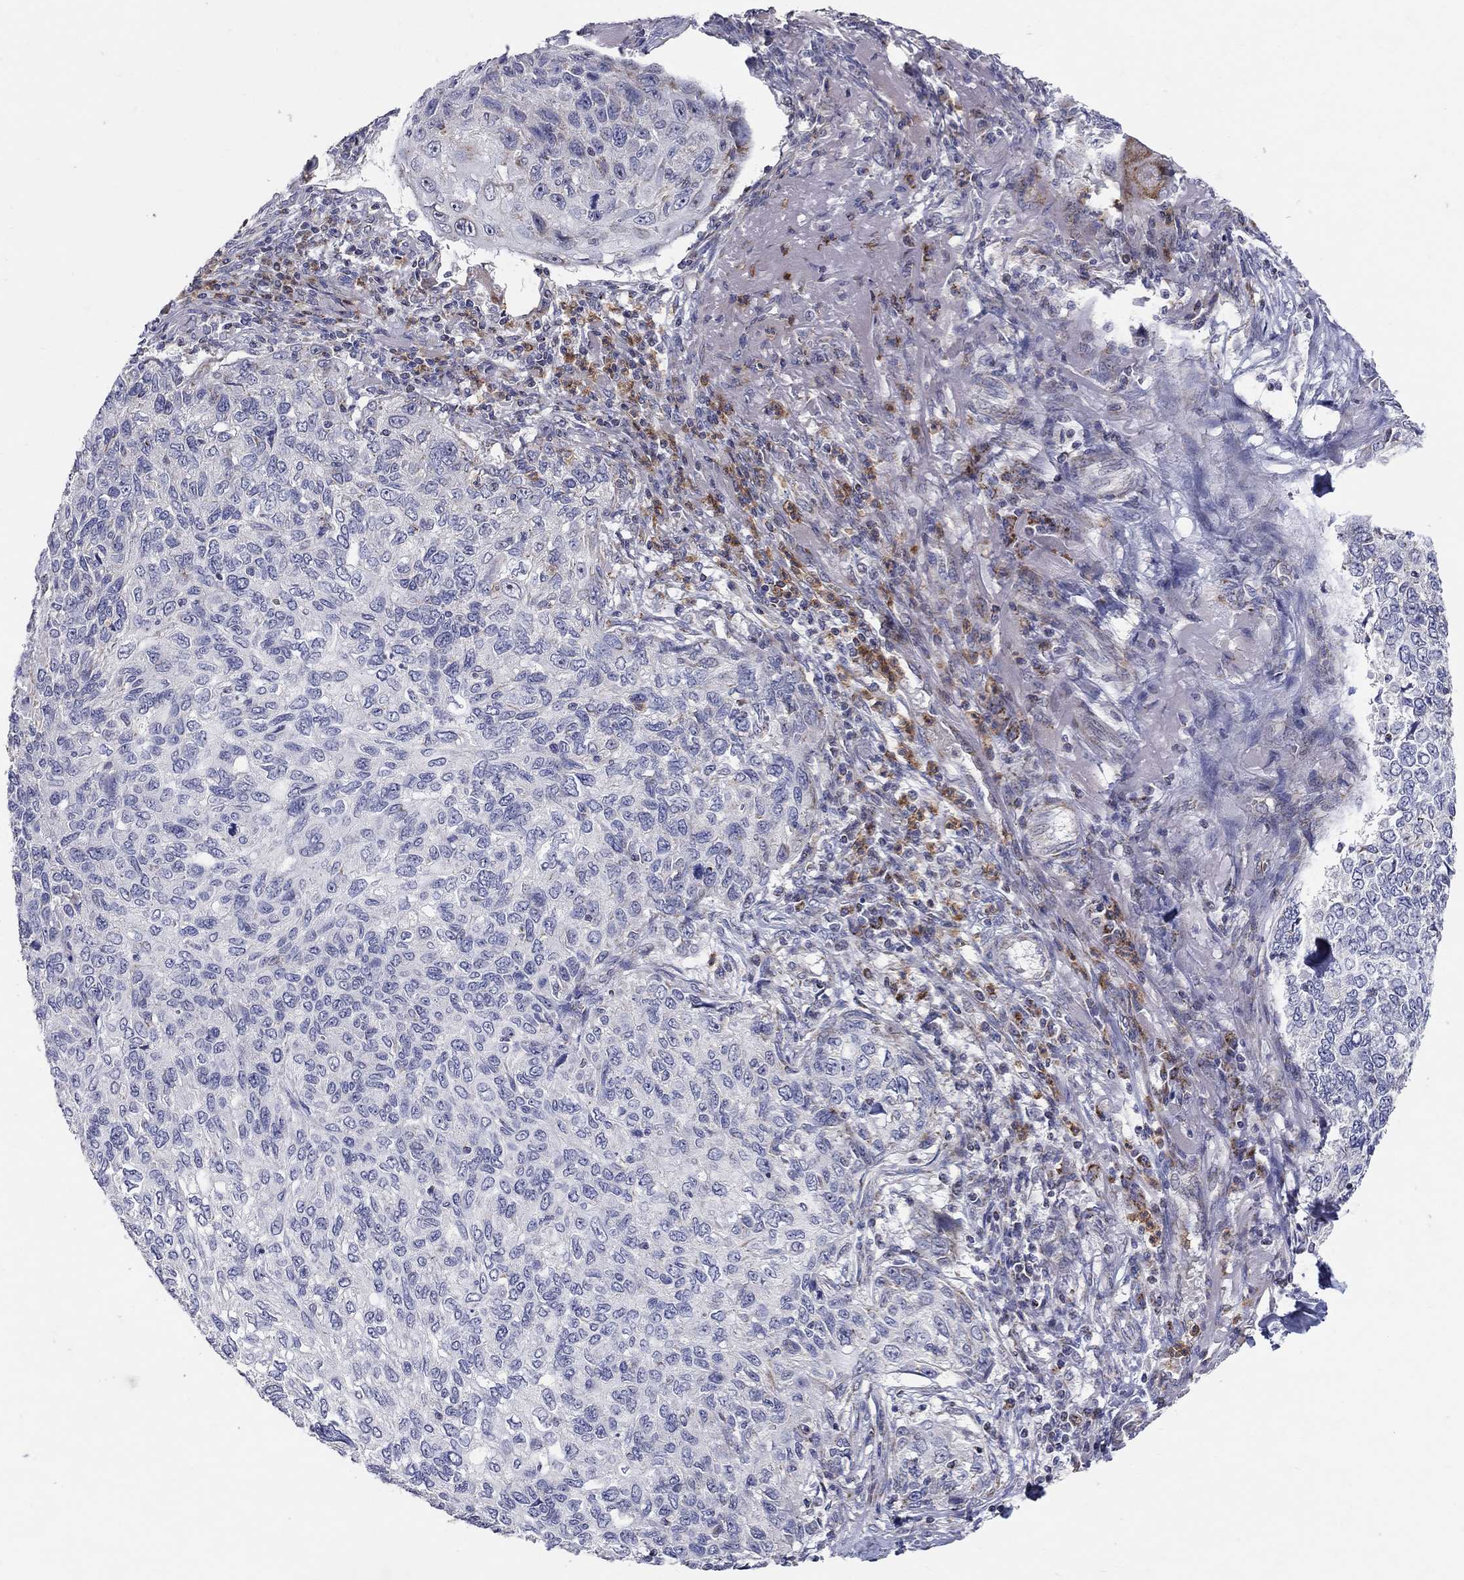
{"staining": {"intensity": "weak", "quantity": "<25%", "location": "cytoplasmic/membranous"}, "tissue": "skin cancer", "cell_type": "Tumor cells", "image_type": "cancer", "snomed": [{"axis": "morphology", "description": "Squamous cell carcinoma, NOS"}, {"axis": "topography", "description": "Skin"}], "caption": "This photomicrograph is of skin cancer (squamous cell carcinoma) stained with immunohistochemistry to label a protein in brown with the nuclei are counter-stained blue. There is no positivity in tumor cells. The staining is performed using DAB (3,3'-diaminobenzidine) brown chromogen with nuclei counter-stained in using hematoxylin.", "gene": "HMX2", "patient": {"sex": "male", "age": 92}}